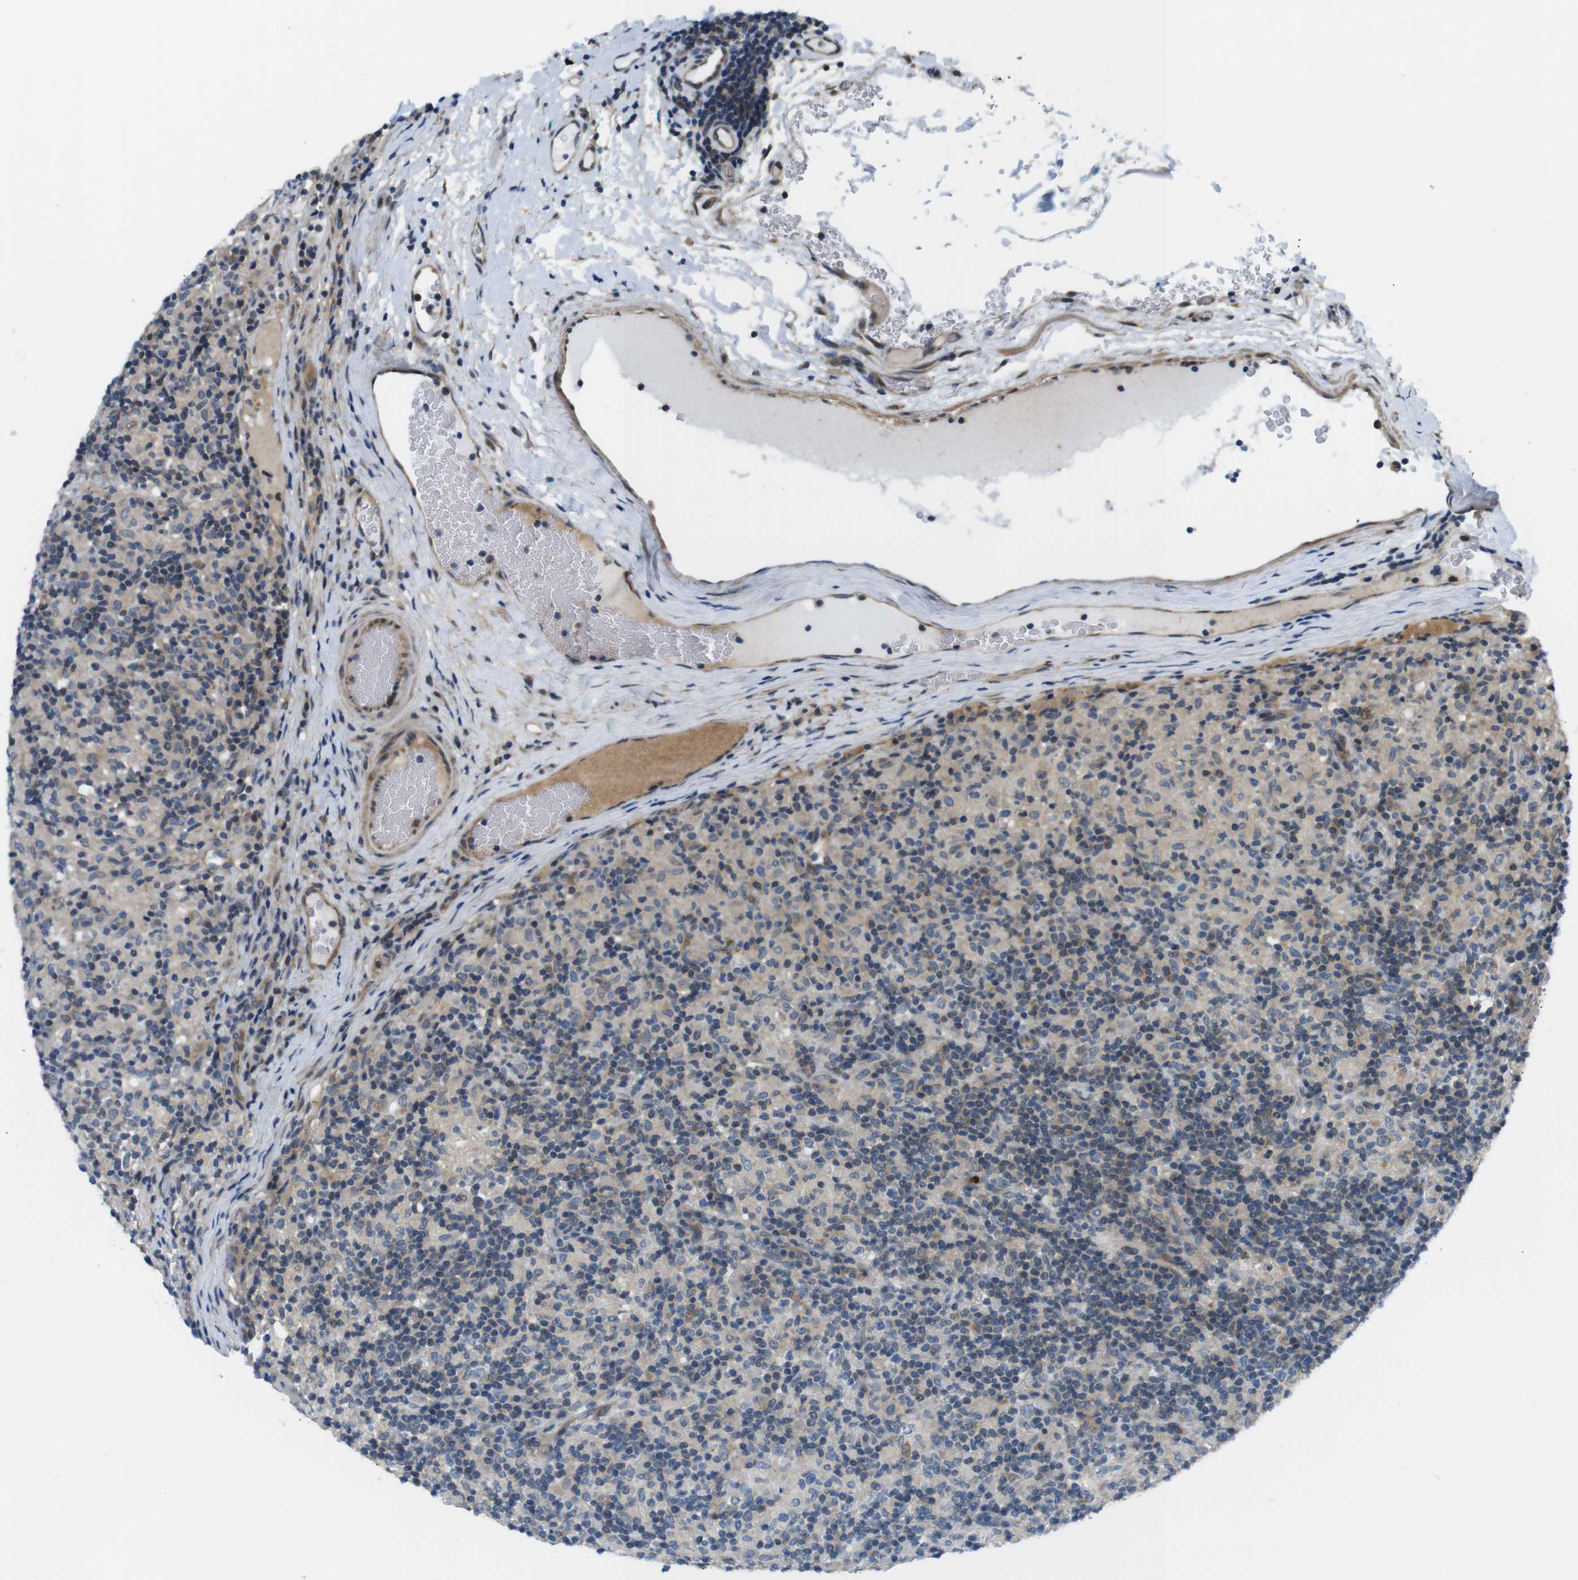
{"staining": {"intensity": "negative", "quantity": "none", "location": "none"}, "tissue": "lymphoma", "cell_type": "Tumor cells", "image_type": "cancer", "snomed": [{"axis": "morphology", "description": "Hodgkin's disease, NOS"}, {"axis": "topography", "description": "Lymph node"}], "caption": "This photomicrograph is of Hodgkin's disease stained with immunohistochemistry (IHC) to label a protein in brown with the nuclei are counter-stained blue. There is no expression in tumor cells.", "gene": "ZDHHC3", "patient": {"sex": "male", "age": 70}}